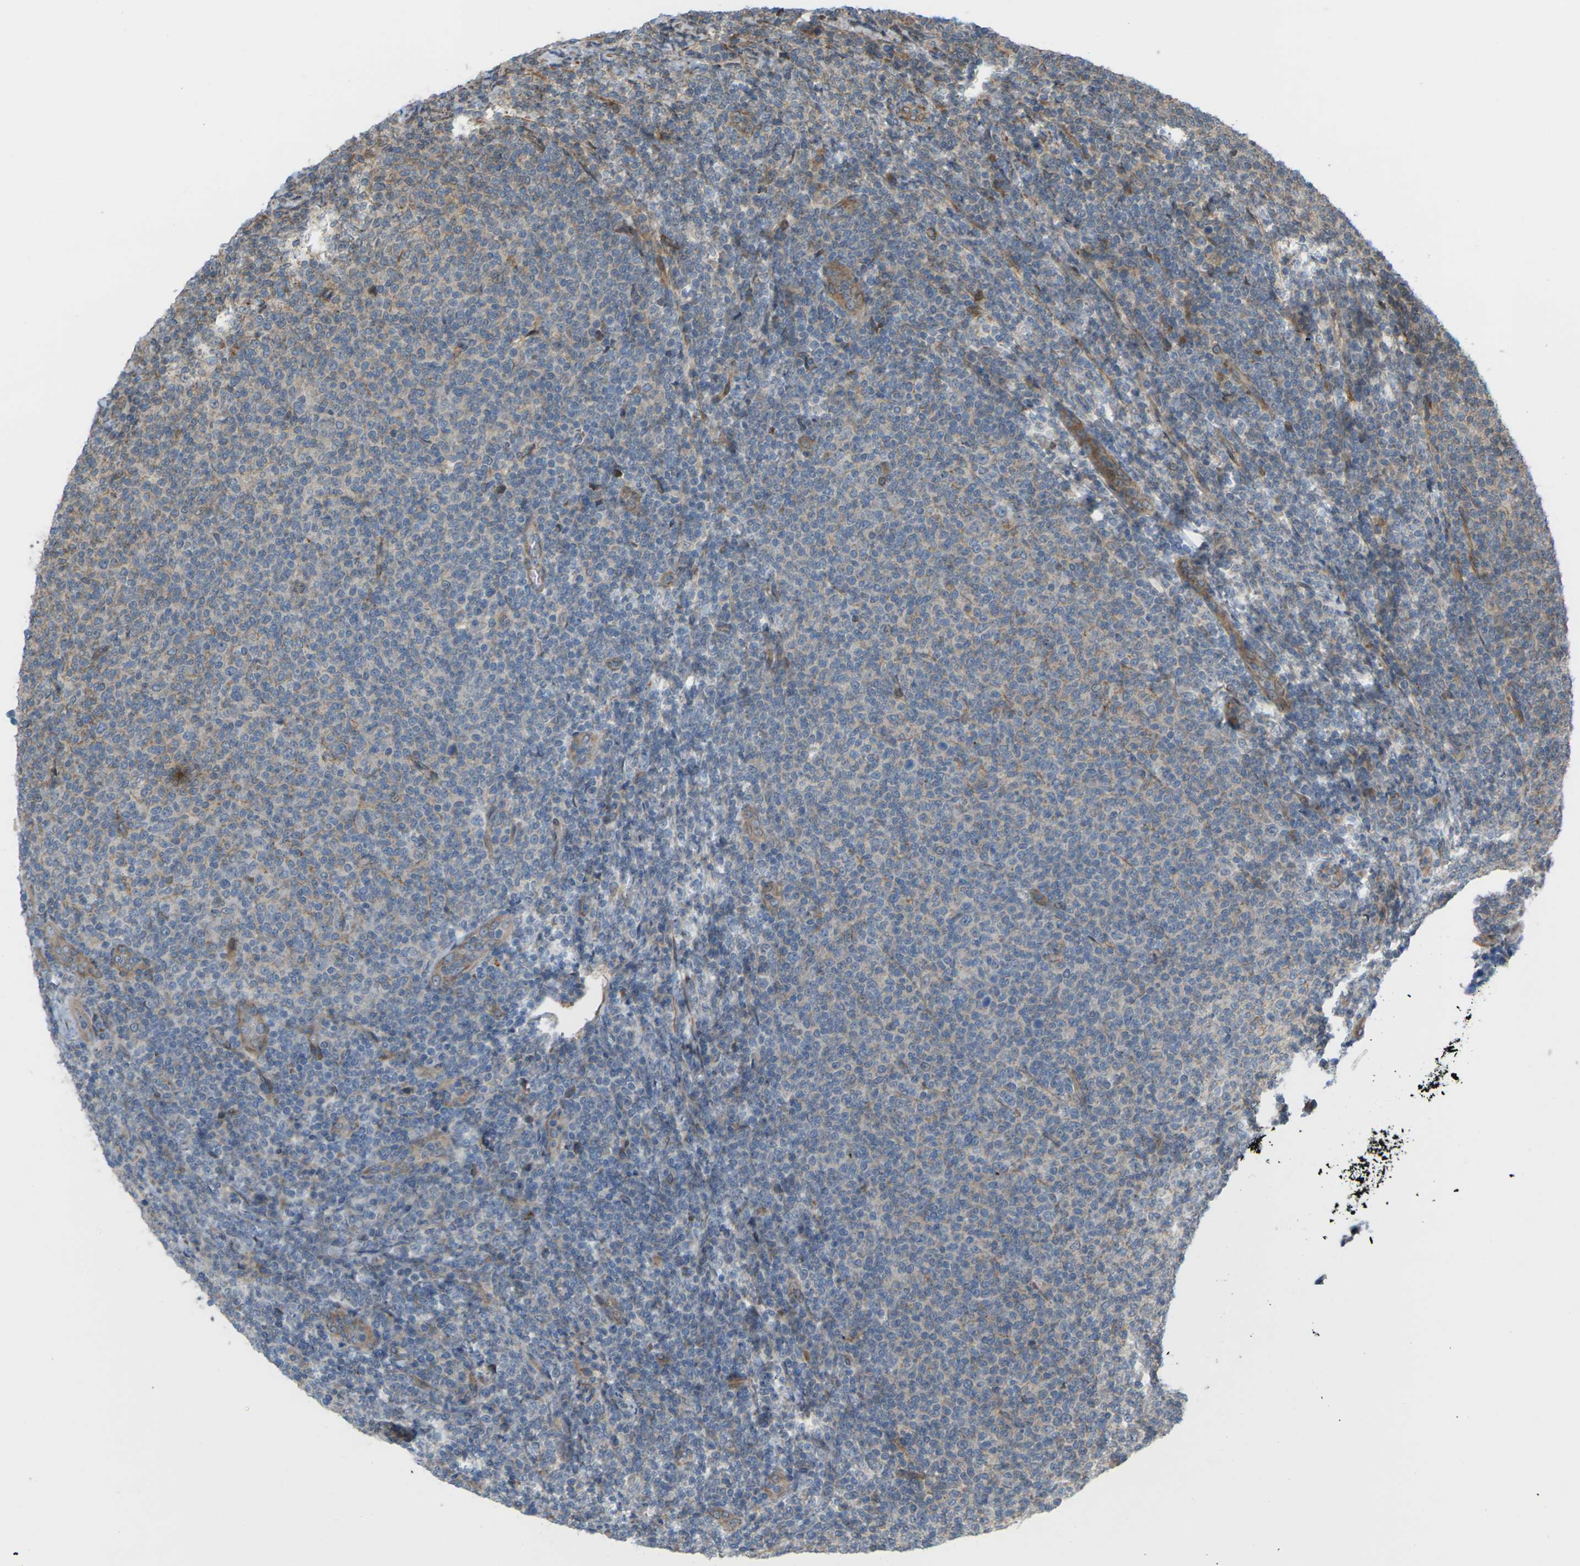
{"staining": {"intensity": "moderate", "quantity": "<25%", "location": "cytoplasmic/membranous"}, "tissue": "lymphoma", "cell_type": "Tumor cells", "image_type": "cancer", "snomed": [{"axis": "morphology", "description": "Malignant lymphoma, non-Hodgkin's type, Low grade"}, {"axis": "topography", "description": "Lymph node"}], "caption": "A photomicrograph showing moderate cytoplasmic/membranous positivity in approximately <25% of tumor cells in malignant lymphoma, non-Hodgkin's type (low-grade), as visualized by brown immunohistochemical staining.", "gene": "ROBO1", "patient": {"sex": "male", "age": 66}}